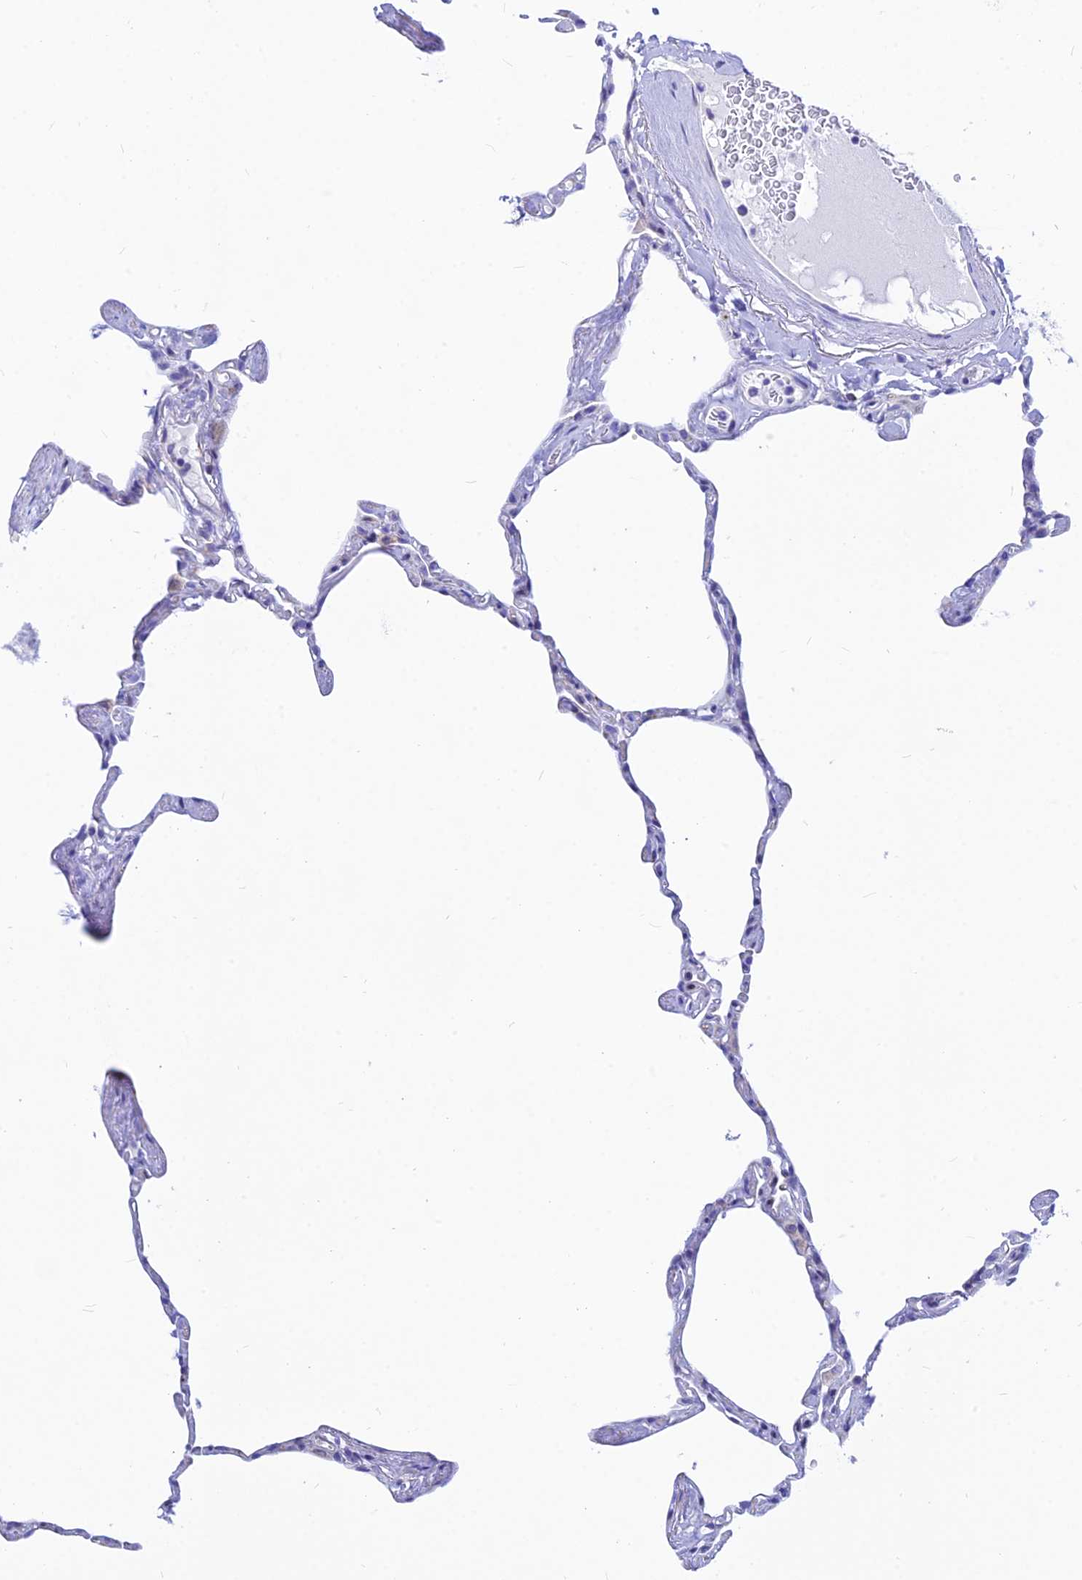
{"staining": {"intensity": "negative", "quantity": "none", "location": "none"}, "tissue": "lung", "cell_type": "Alveolar cells", "image_type": "normal", "snomed": [{"axis": "morphology", "description": "Normal tissue, NOS"}, {"axis": "topography", "description": "Lung"}], "caption": "This histopathology image is of unremarkable lung stained with IHC to label a protein in brown with the nuclei are counter-stained blue. There is no positivity in alveolar cells.", "gene": "CNOT6", "patient": {"sex": "male", "age": 65}}